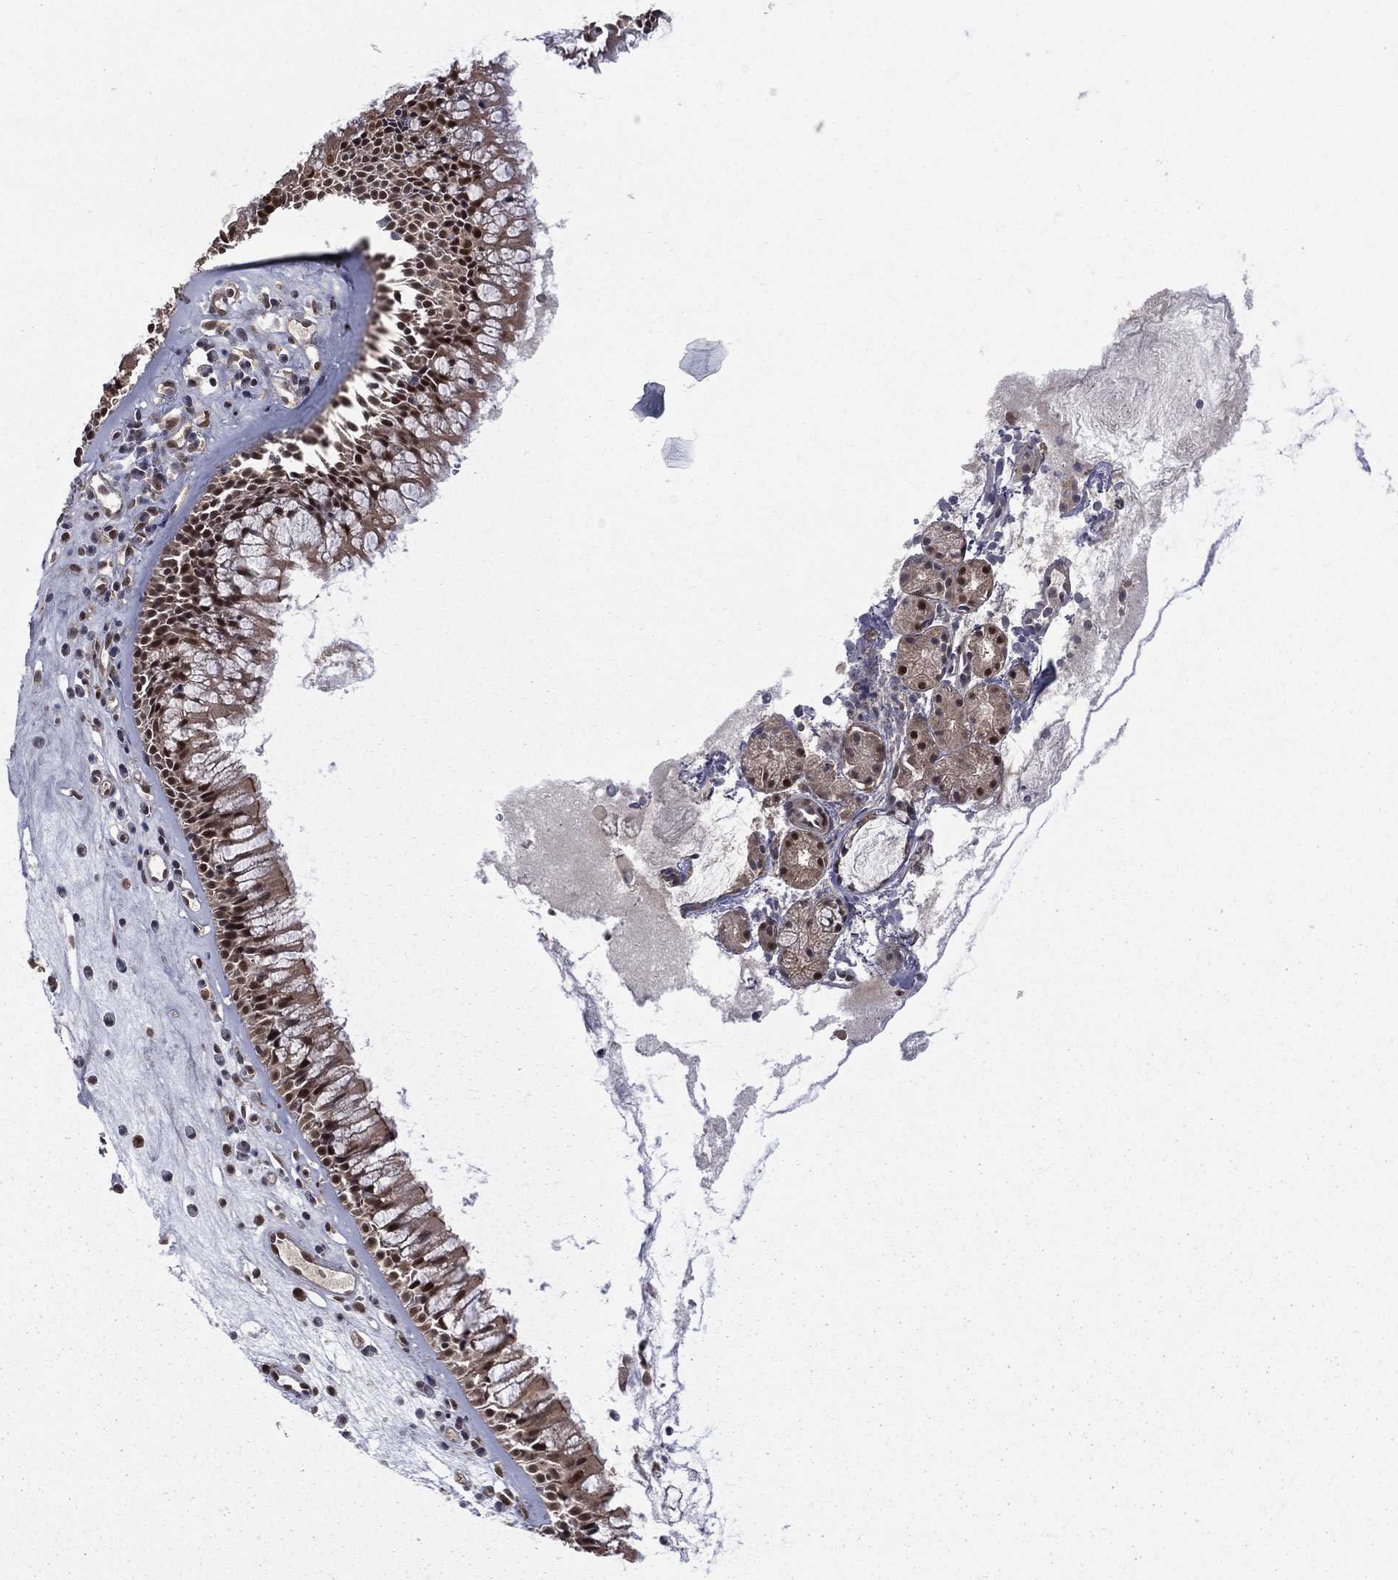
{"staining": {"intensity": "strong", "quantity": "25%-75%", "location": "cytoplasmic/membranous,nuclear"}, "tissue": "nasopharynx", "cell_type": "Respiratory epithelial cells", "image_type": "normal", "snomed": [{"axis": "morphology", "description": "Normal tissue, NOS"}, {"axis": "topography", "description": "Nasopharynx"}], "caption": "Immunohistochemical staining of unremarkable human nasopharynx shows high levels of strong cytoplasmic/membranous,nuclear expression in approximately 25%-75% of respiratory epithelial cells.", "gene": "JMJD6", "patient": {"sex": "male", "age": 57}}